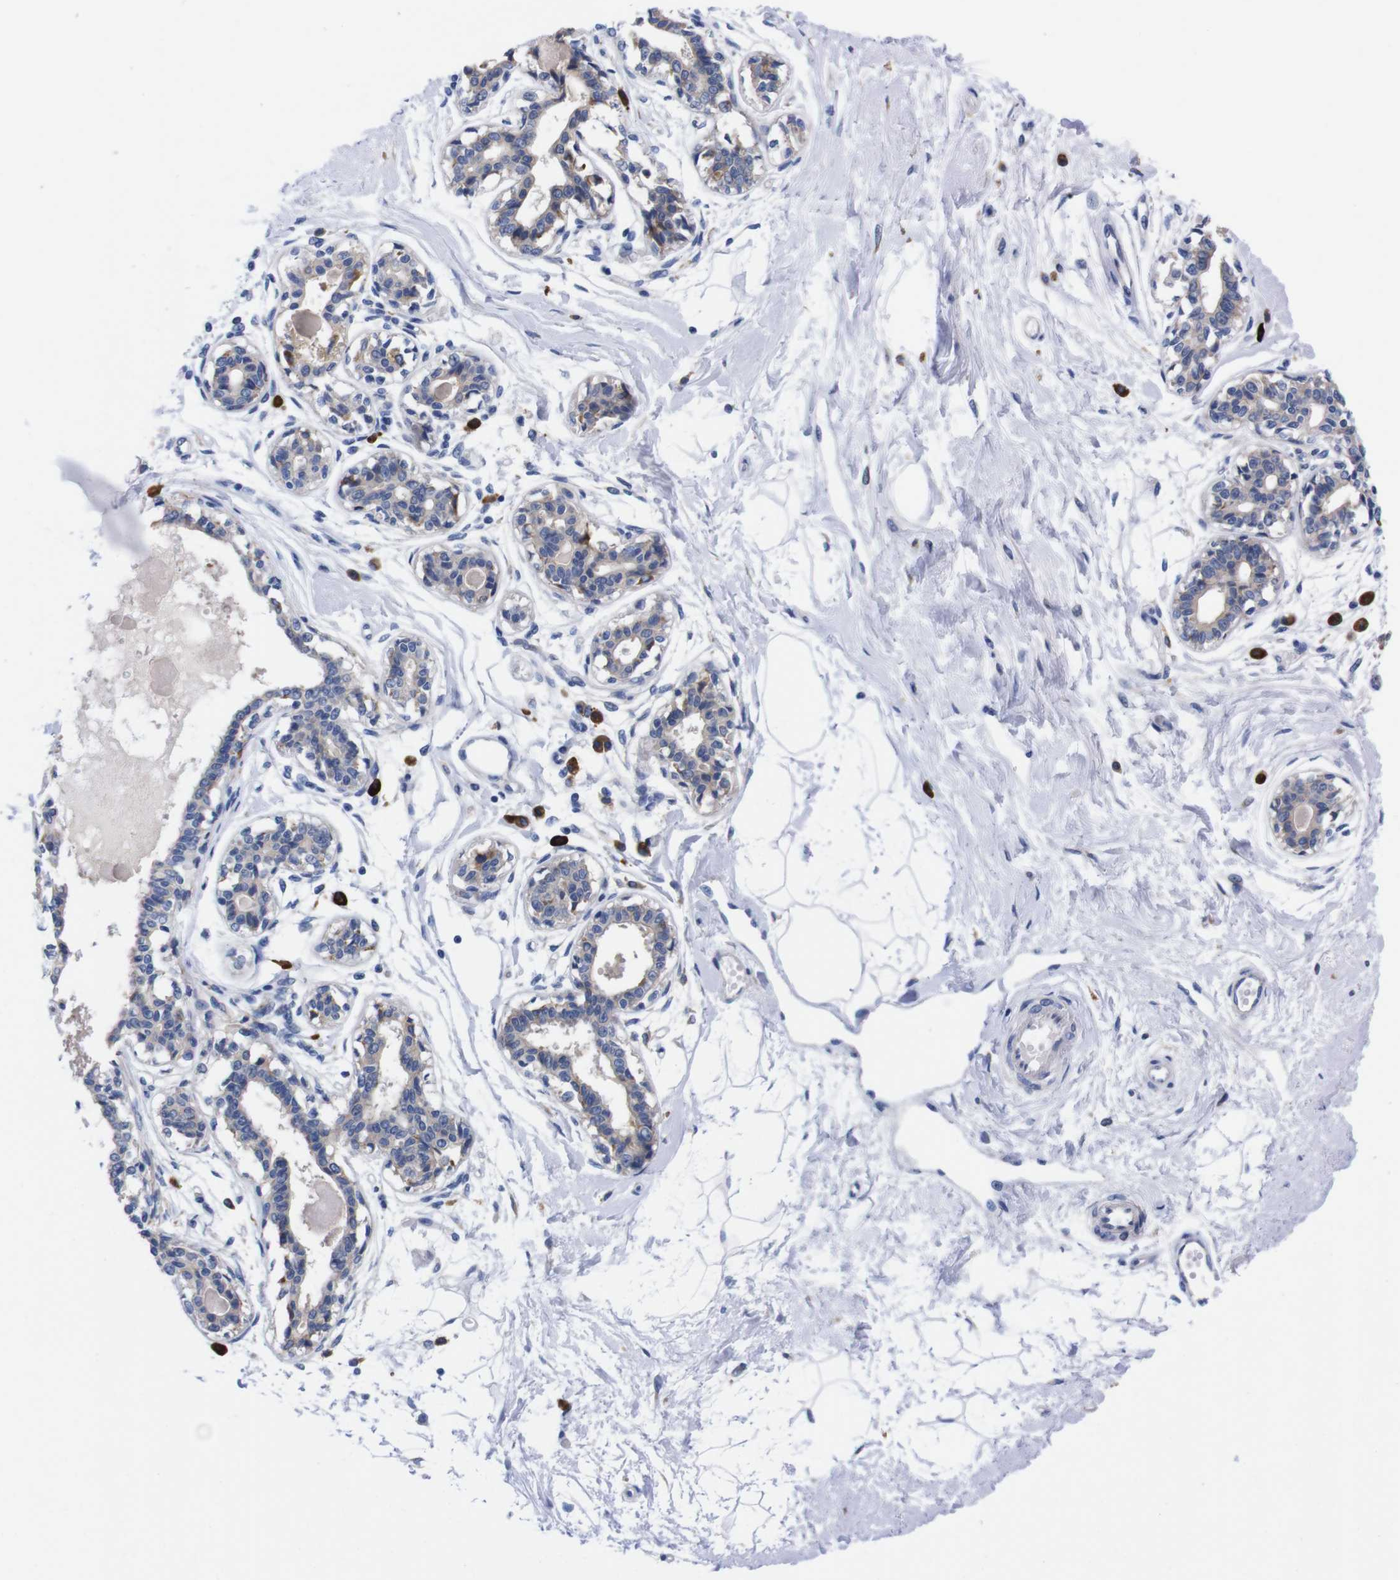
{"staining": {"intensity": "negative", "quantity": "none", "location": "none"}, "tissue": "breast", "cell_type": "Adipocytes", "image_type": "normal", "snomed": [{"axis": "morphology", "description": "Normal tissue, NOS"}, {"axis": "topography", "description": "Breast"}], "caption": "Adipocytes are negative for protein expression in benign human breast. (DAB (3,3'-diaminobenzidine) IHC with hematoxylin counter stain).", "gene": "NEBL", "patient": {"sex": "female", "age": 45}}